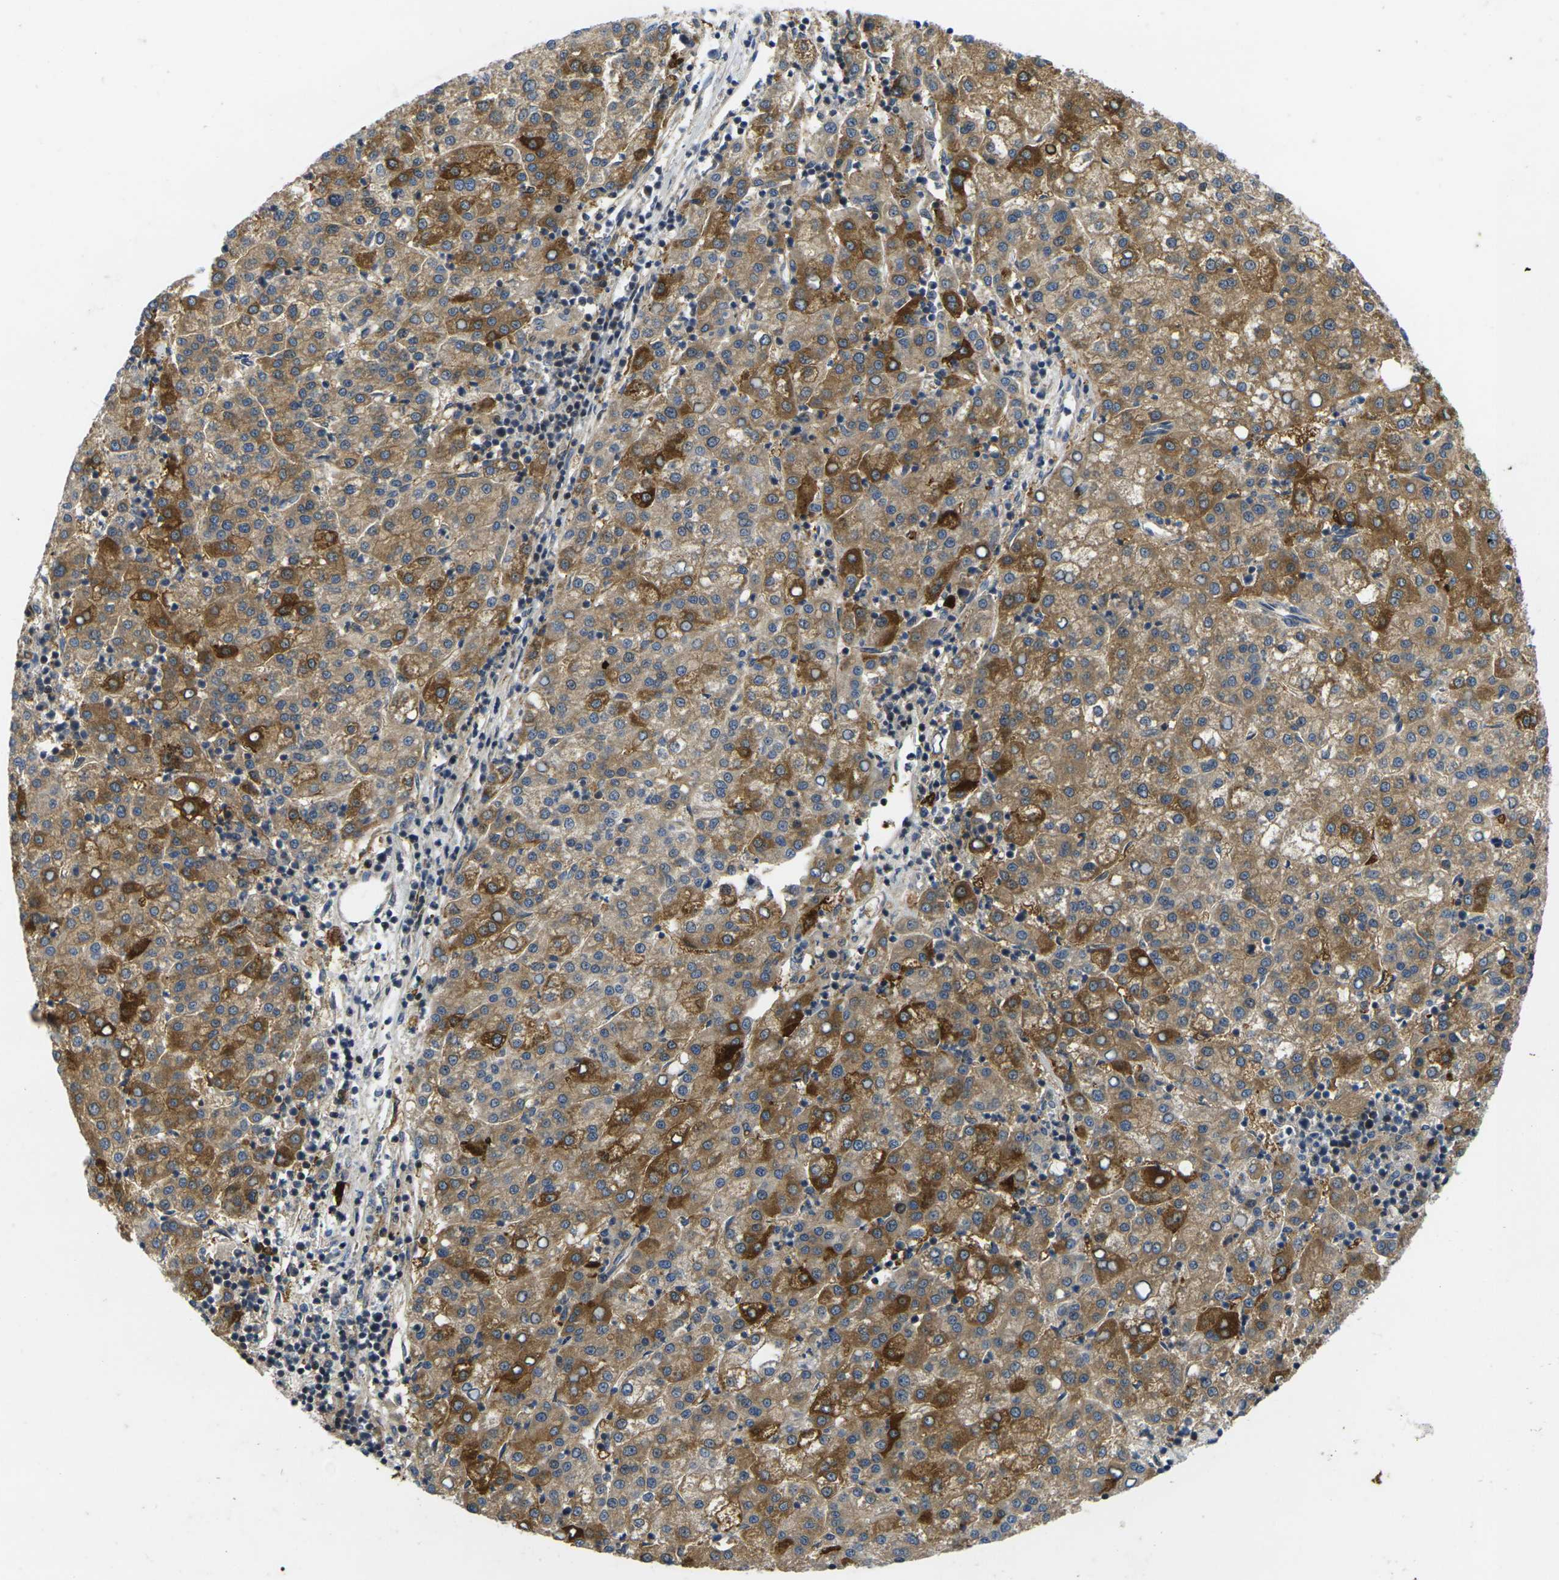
{"staining": {"intensity": "moderate", "quantity": ">75%", "location": "cytoplasmic/membranous"}, "tissue": "liver cancer", "cell_type": "Tumor cells", "image_type": "cancer", "snomed": [{"axis": "morphology", "description": "Carcinoma, Hepatocellular, NOS"}, {"axis": "topography", "description": "Liver"}], "caption": "Immunohistochemical staining of human liver cancer (hepatocellular carcinoma) reveals moderate cytoplasmic/membranous protein positivity in about >75% of tumor cells. (Stains: DAB (3,3'-diaminobenzidine) in brown, nuclei in blue, Microscopy: brightfield microscopy at high magnification).", "gene": "ROBO2", "patient": {"sex": "female", "age": 58}}